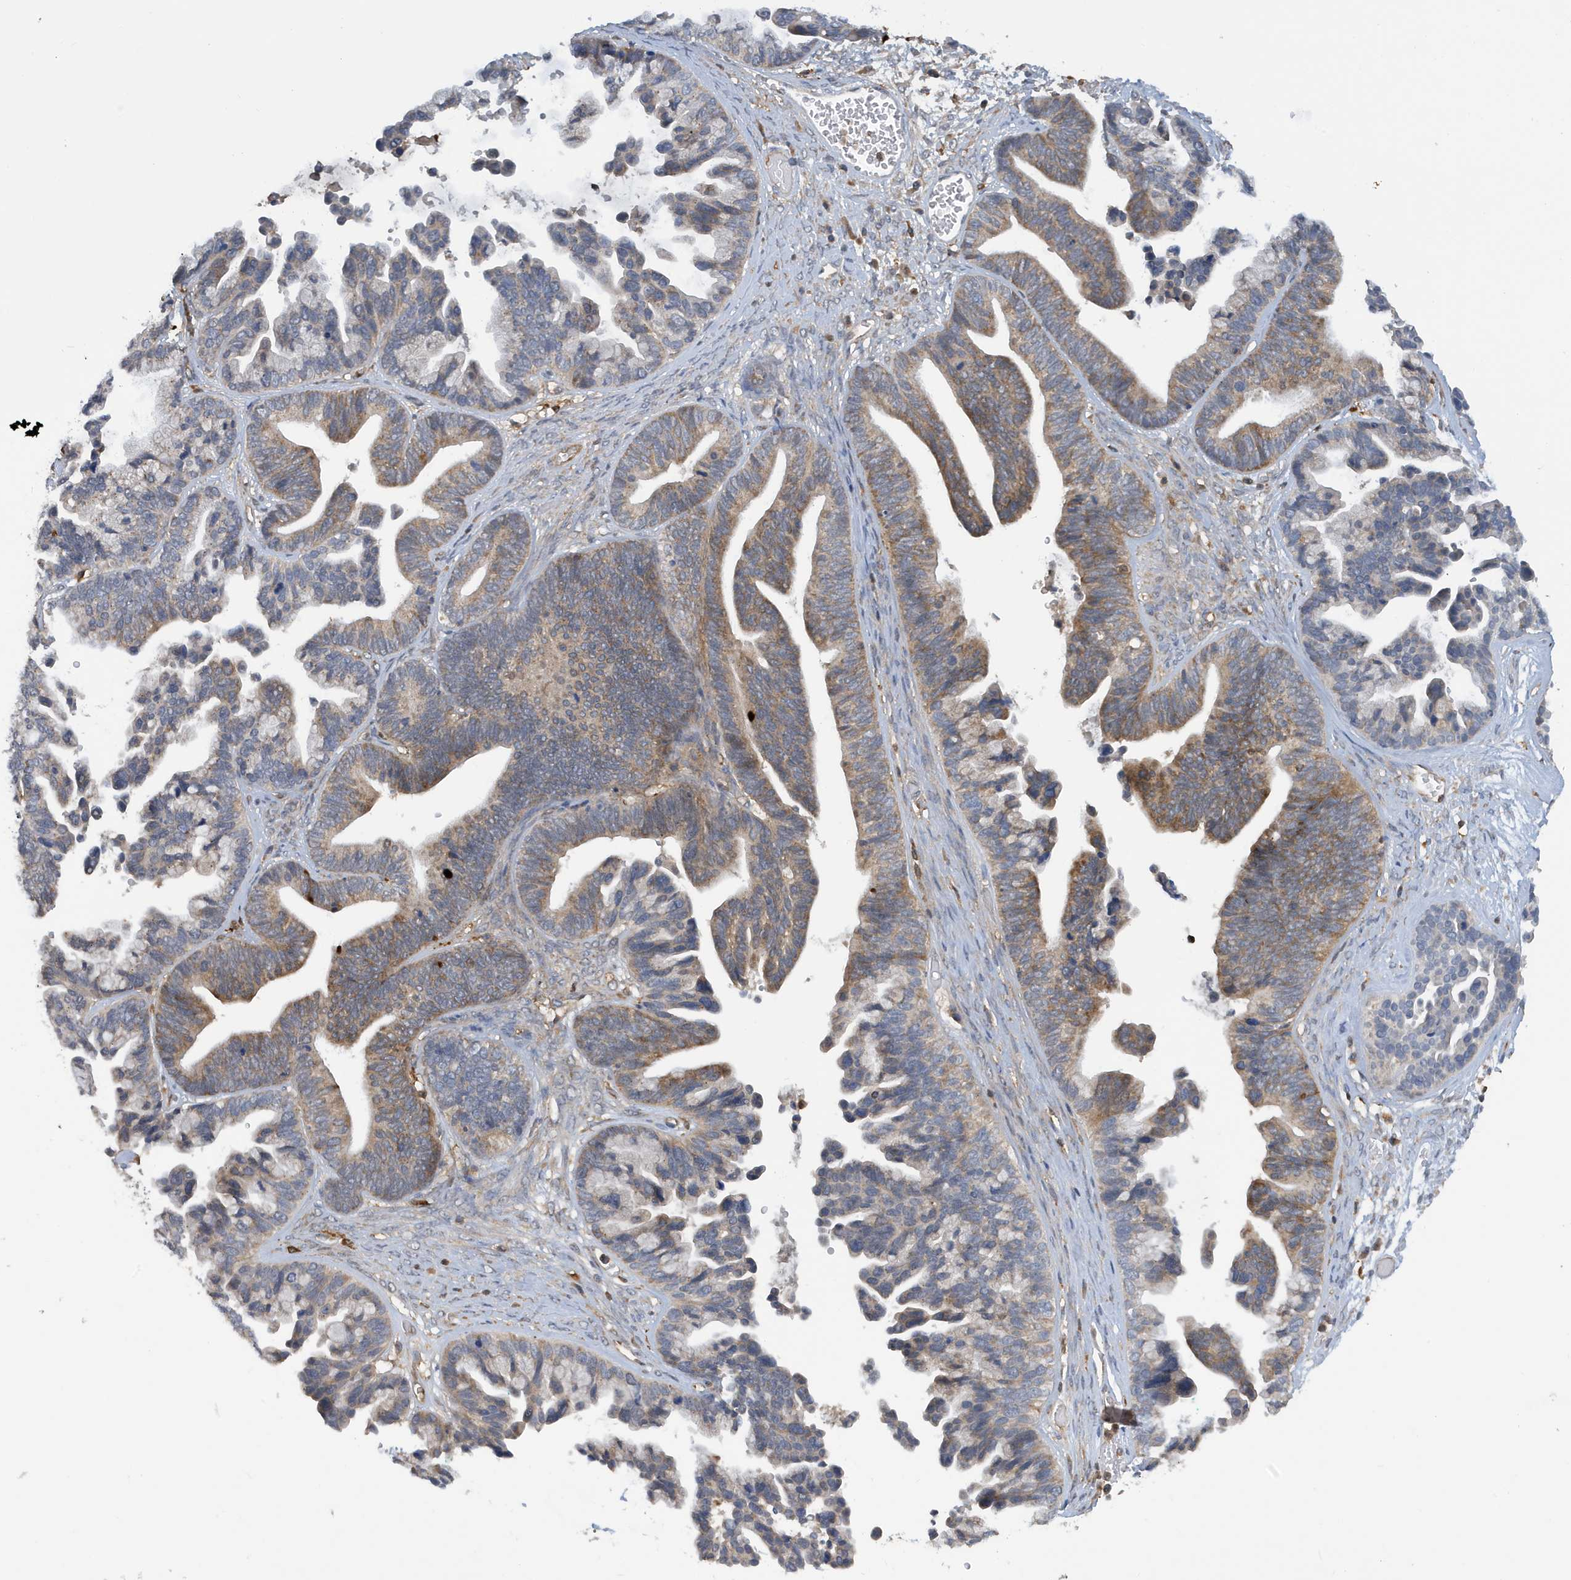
{"staining": {"intensity": "weak", "quantity": "25%-75%", "location": "cytoplasmic/membranous"}, "tissue": "ovarian cancer", "cell_type": "Tumor cells", "image_type": "cancer", "snomed": [{"axis": "morphology", "description": "Cystadenocarcinoma, serous, NOS"}, {"axis": "topography", "description": "Ovary"}], "caption": "Ovarian serous cystadenocarcinoma stained with DAB IHC shows low levels of weak cytoplasmic/membranous staining in approximately 25%-75% of tumor cells.", "gene": "NSUN3", "patient": {"sex": "female", "age": 56}}